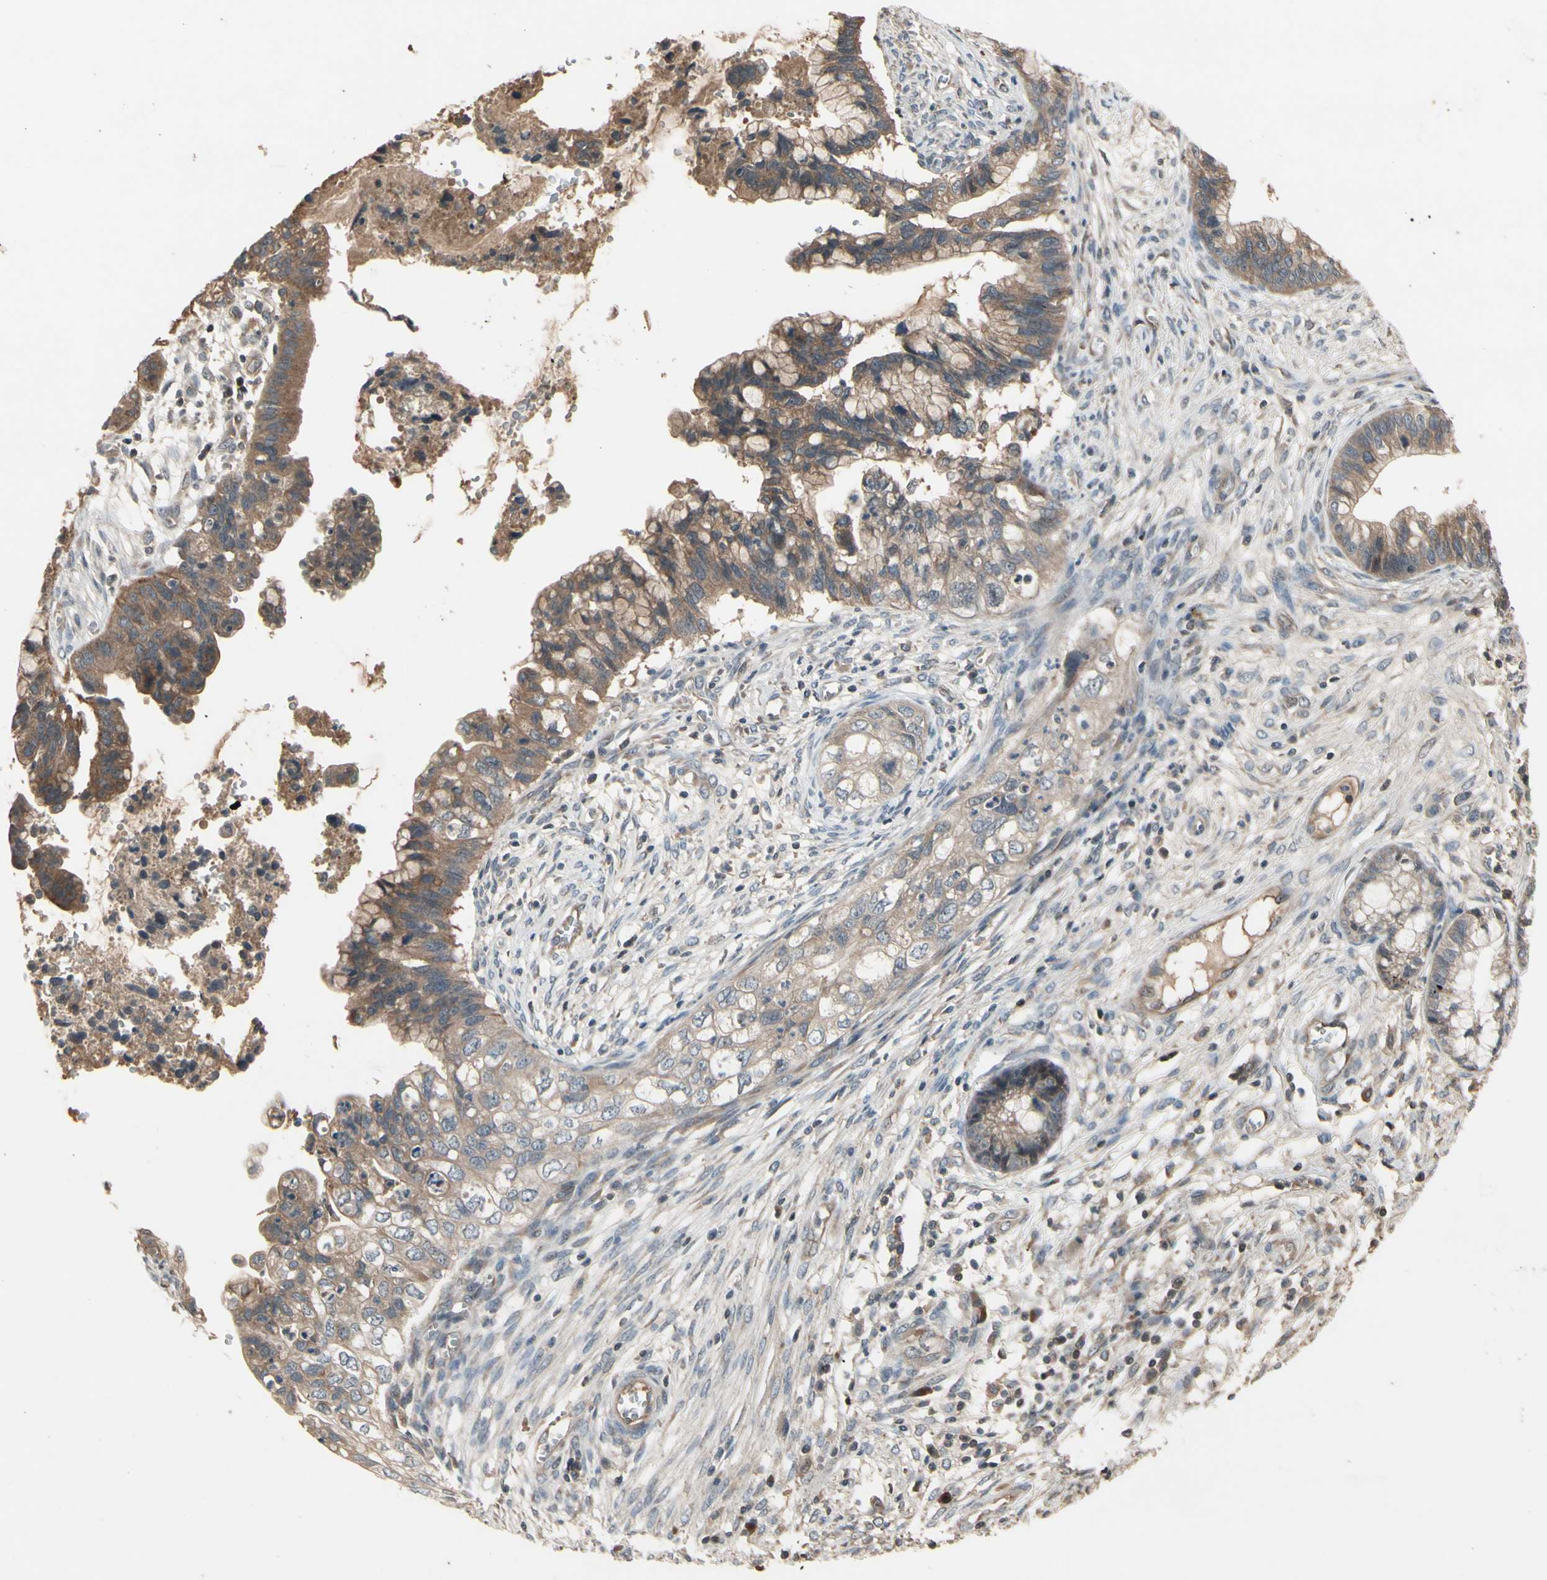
{"staining": {"intensity": "moderate", "quantity": ">75%", "location": "cytoplasmic/membranous"}, "tissue": "cervical cancer", "cell_type": "Tumor cells", "image_type": "cancer", "snomed": [{"axis": "morphology", "description": "Adenocarcinoma, NOS"}, {"axis": "topography", "description": "Cervix"}], "caption": "Cervical cancer stained with a brown dye exhibits moderate cytoplasmic/membranous positive positivity in approximately >75% of tumor cells.", "gene": "NSF", "patient": {"sex": "female", "age": 44}}